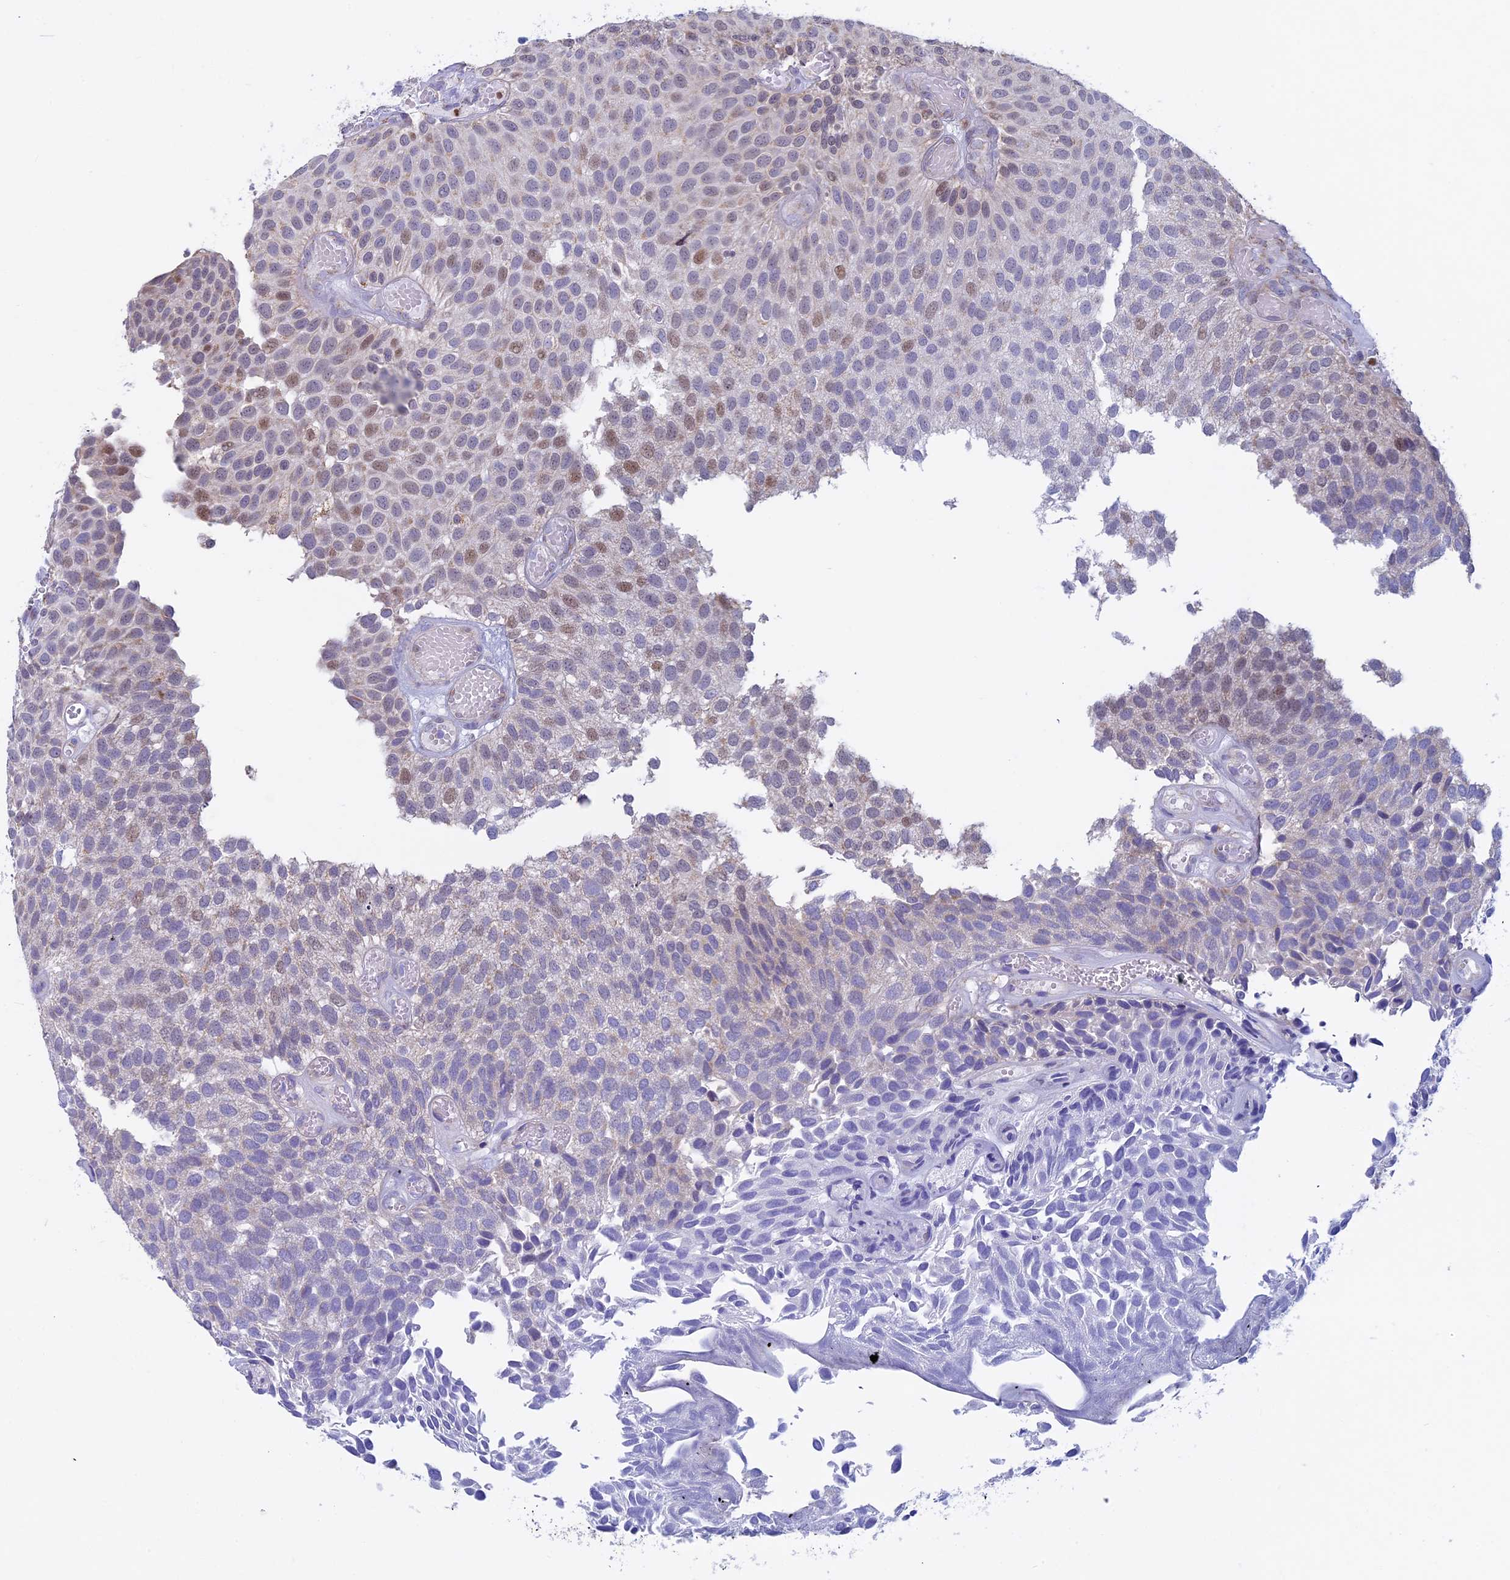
{"staining": {"intensity": "moderate", "quantity": "<25%", "location": "nuclear"}, "tissue": "urothelial cancer", "cell_type": "Tumor cells", "image_type": "cancer", "snomed": [{"axis": "morphology", "description": "Urothelial carcinoma, Low grade"}, {"axis": "topography", "description": "Urinary bladder"}], "caption": "Immunohistochemical staining of urothelial carcinoma (low-grade) displays low levels of moderate nuclear staining in approximately <25% of tumor cells.", "gene": "ACSS1", "patient": {"sex": "male", "age": 89}}